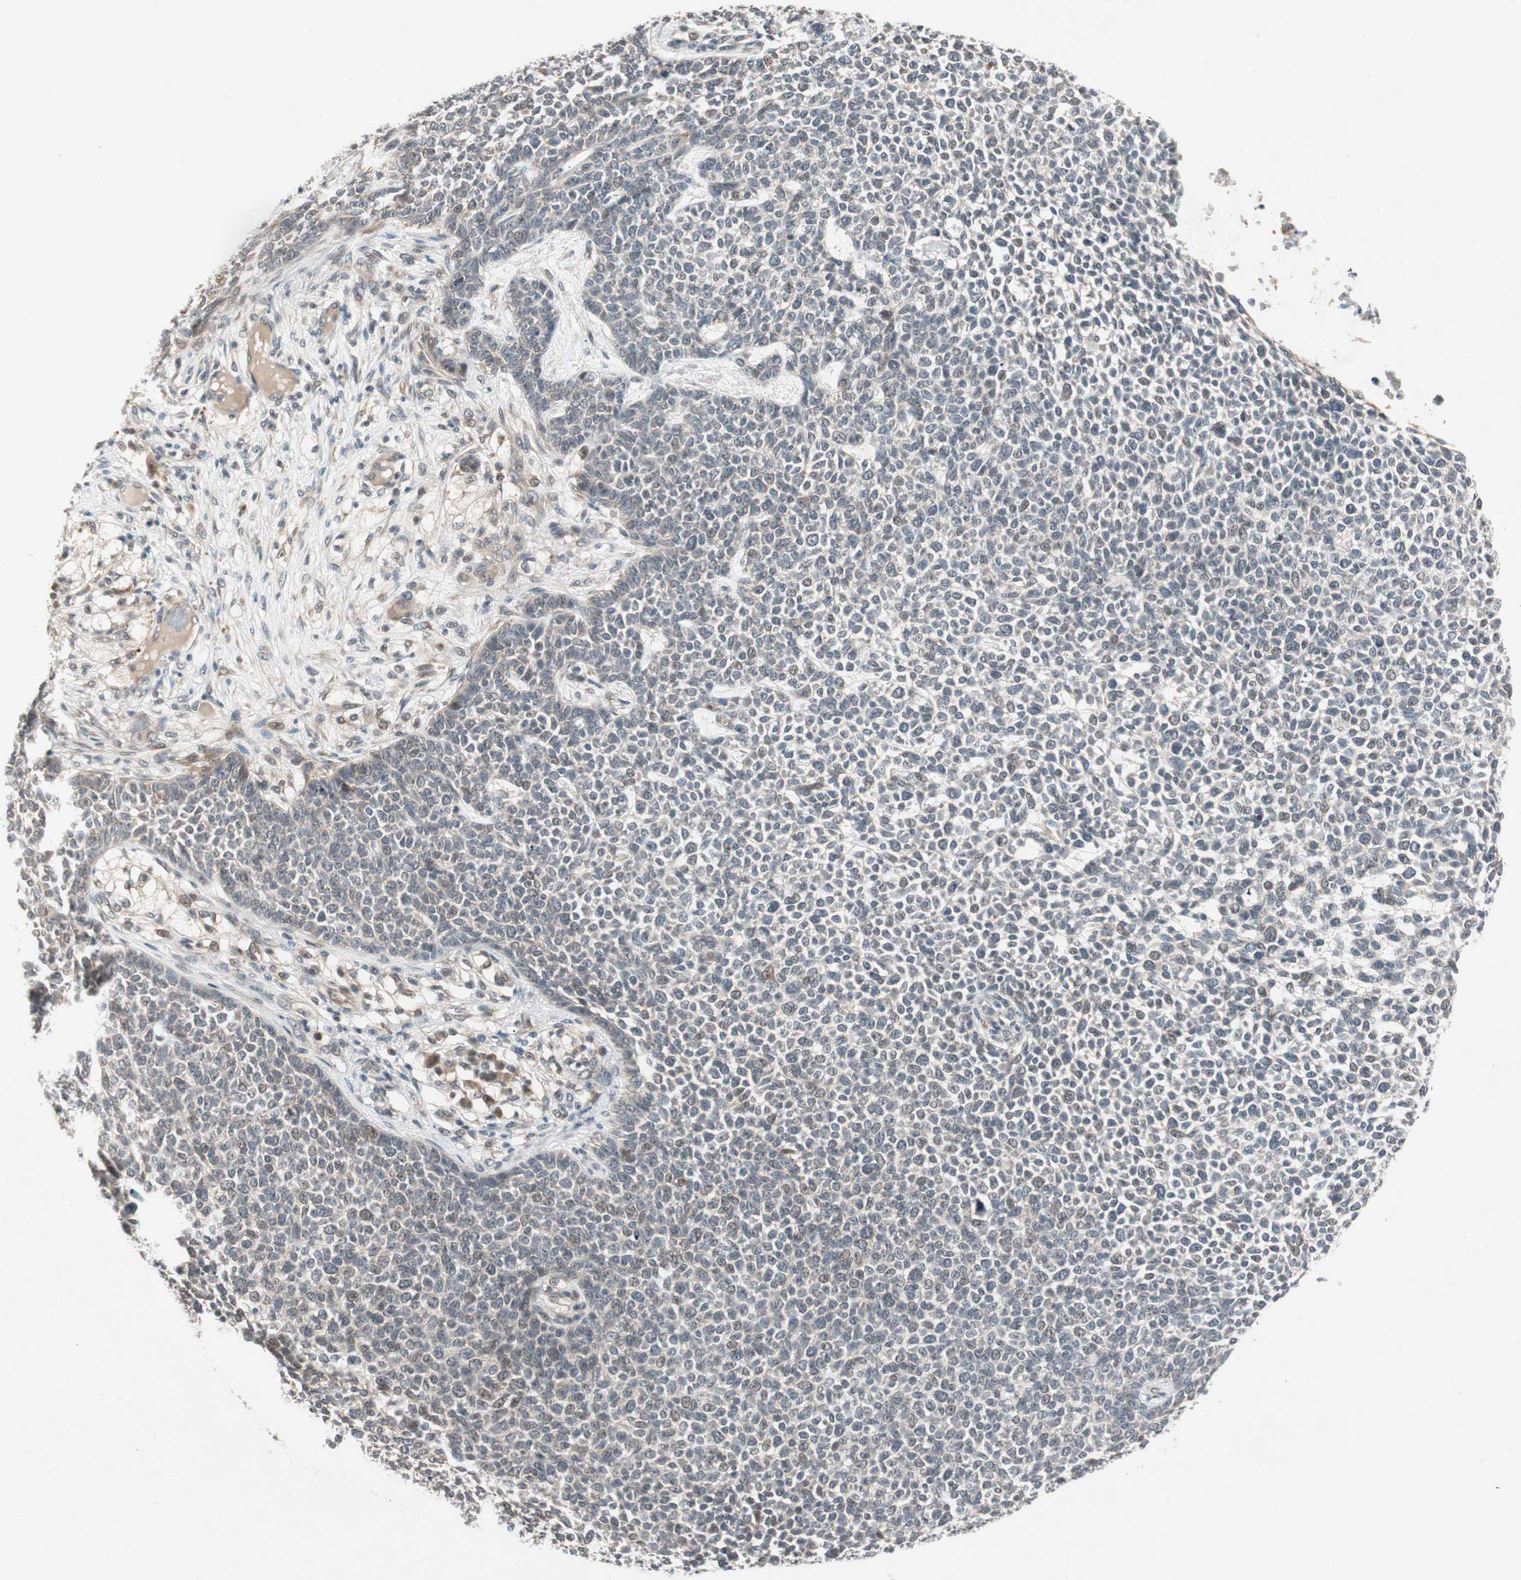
{"staining": {"intensity": "weak", "quantity": "<25%", "location": "cytoplasmic/membranous"}, "tissue": "skin cancer", "cell_type": "Tumor cells", "image_type": "cancer", "snomed": [{"axis": "morphology", "description": "Basal cell carcinoma"}, {"axis": "topography", "description": "Skin"}], "caption": "IHC of human basal cell carcinoma (skin) displays no staining in tumor cells.", "gene": "PGBD1", "patient": {"sex": "female", "age": 84}}